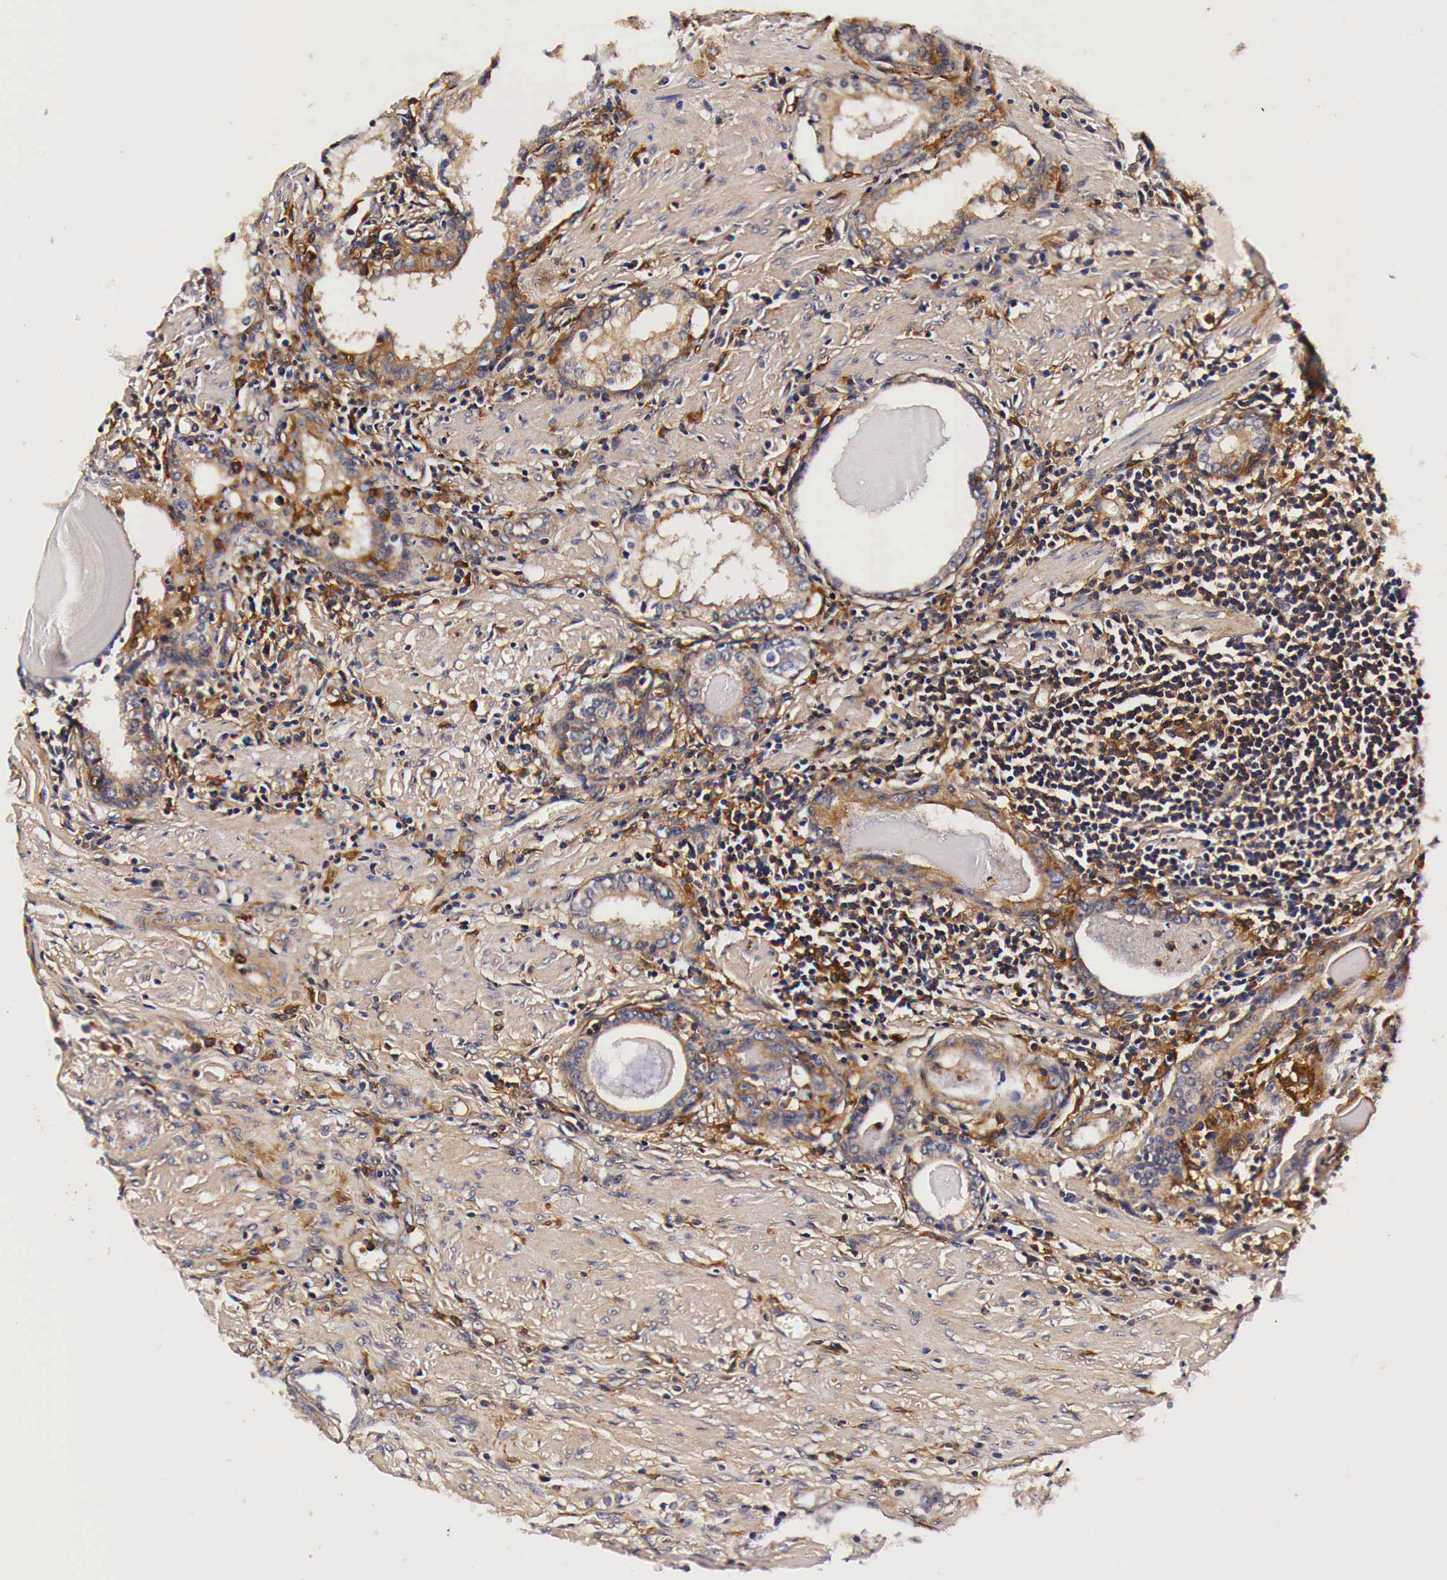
{"staining": {"intensity": "moderate", "quantity": ">75%", "location": "cytoplasmic/membranous"}, "tissue": "prostate cancer", "cell_type": "Tumor cells", "image_type": "cancer", "snomed": [{"axis": "morphology", "description": "Adenocarcinoma, Medium grade"}, {"axis": "topography", "description": "Prostate"}], "caption": "A medium amount of moderate cytoplasmic/membranous positivity is appreciated in approximately >75% of tumor cells in prostate medium-grade adenocarcinoma tissue.", "gene": "RP2", "patient": {"sex": "male", "age": 73}}